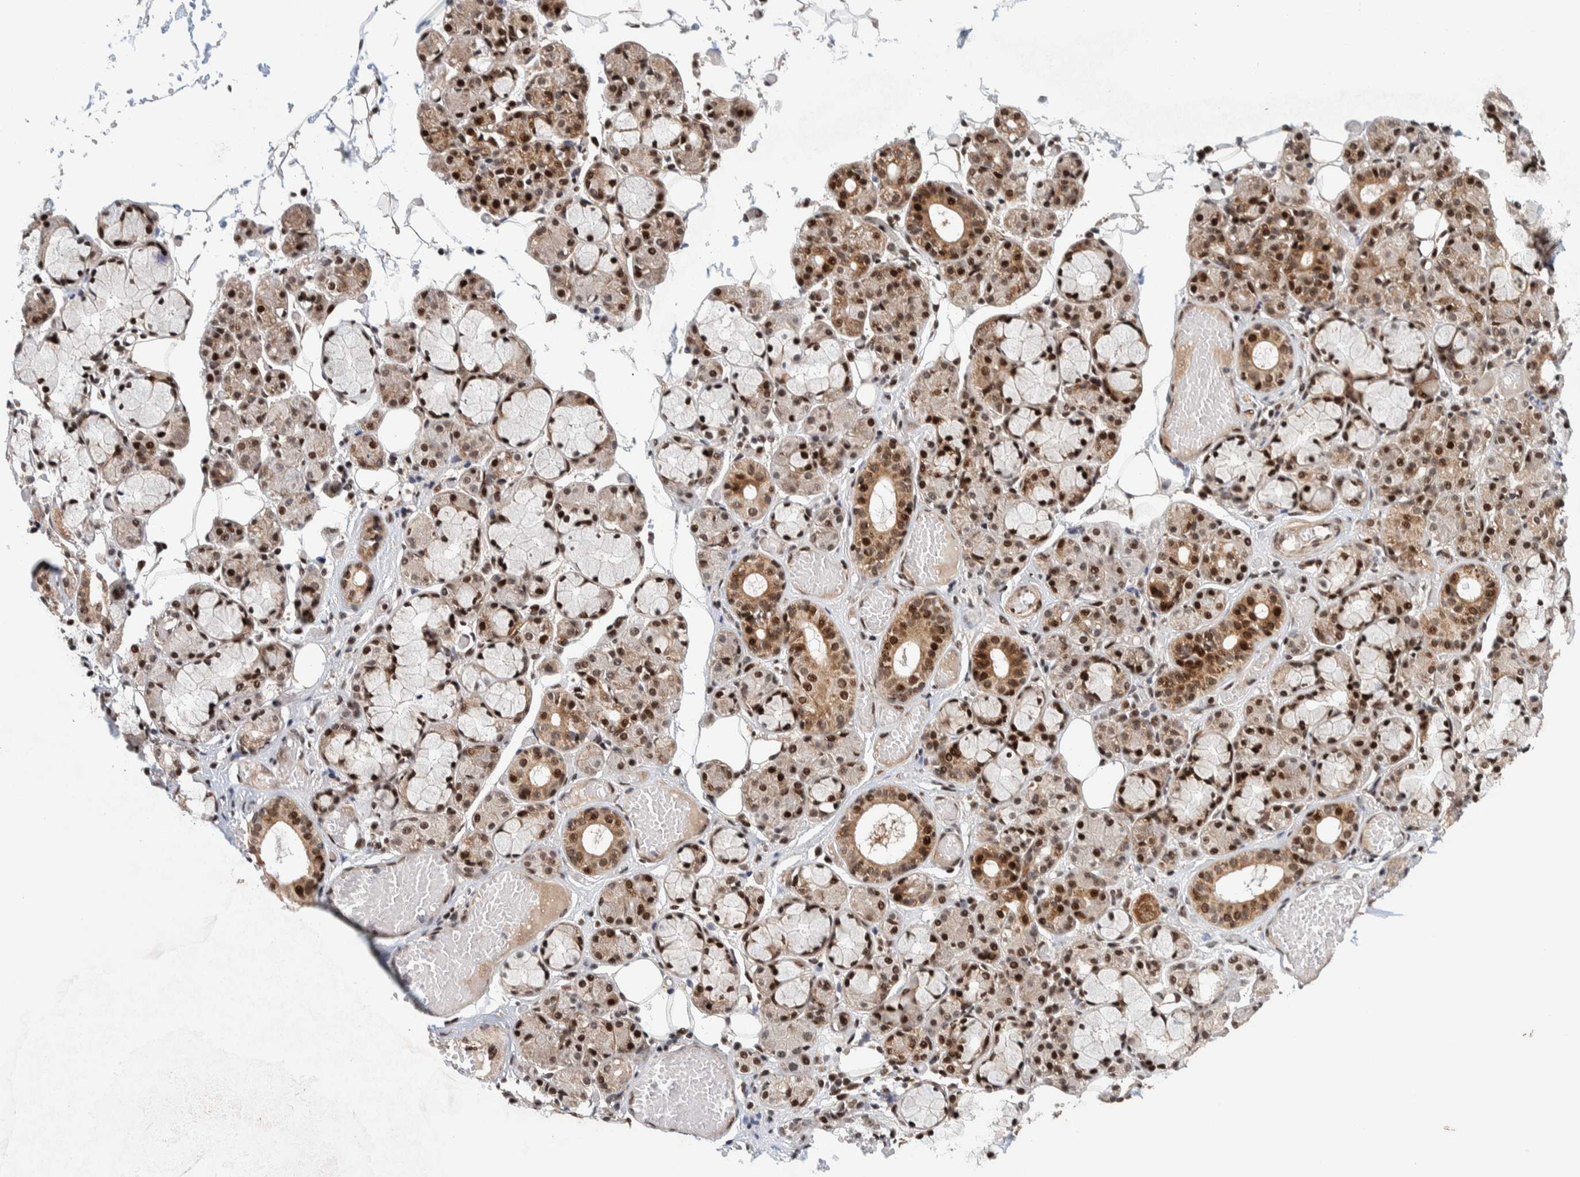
{"staining": {"intensity": "strong", "quantity": "25%-75%", "location": "cytoplasmic/membranous,nuclear"}, "tissue": "salivary gland", "cell_type": "Glandular cells", "image_type": "normal", "snomed": [{"axis": "morphology", "description": "Normal tissue, NOS"}, {"axis": "topography", "description": "Salivary gland"}], "caption": "This histopathology image shows normal salivary gland stained with immunohistochemistry (IHC) to label a protein in brown. The cytoplasmic/membranous,nuclear of glandular cells show strong positivity for the protein. Nuclei are counter-stained blue.", "gene": "CHD4", "patient": {"sex": "male", "age": 63}}